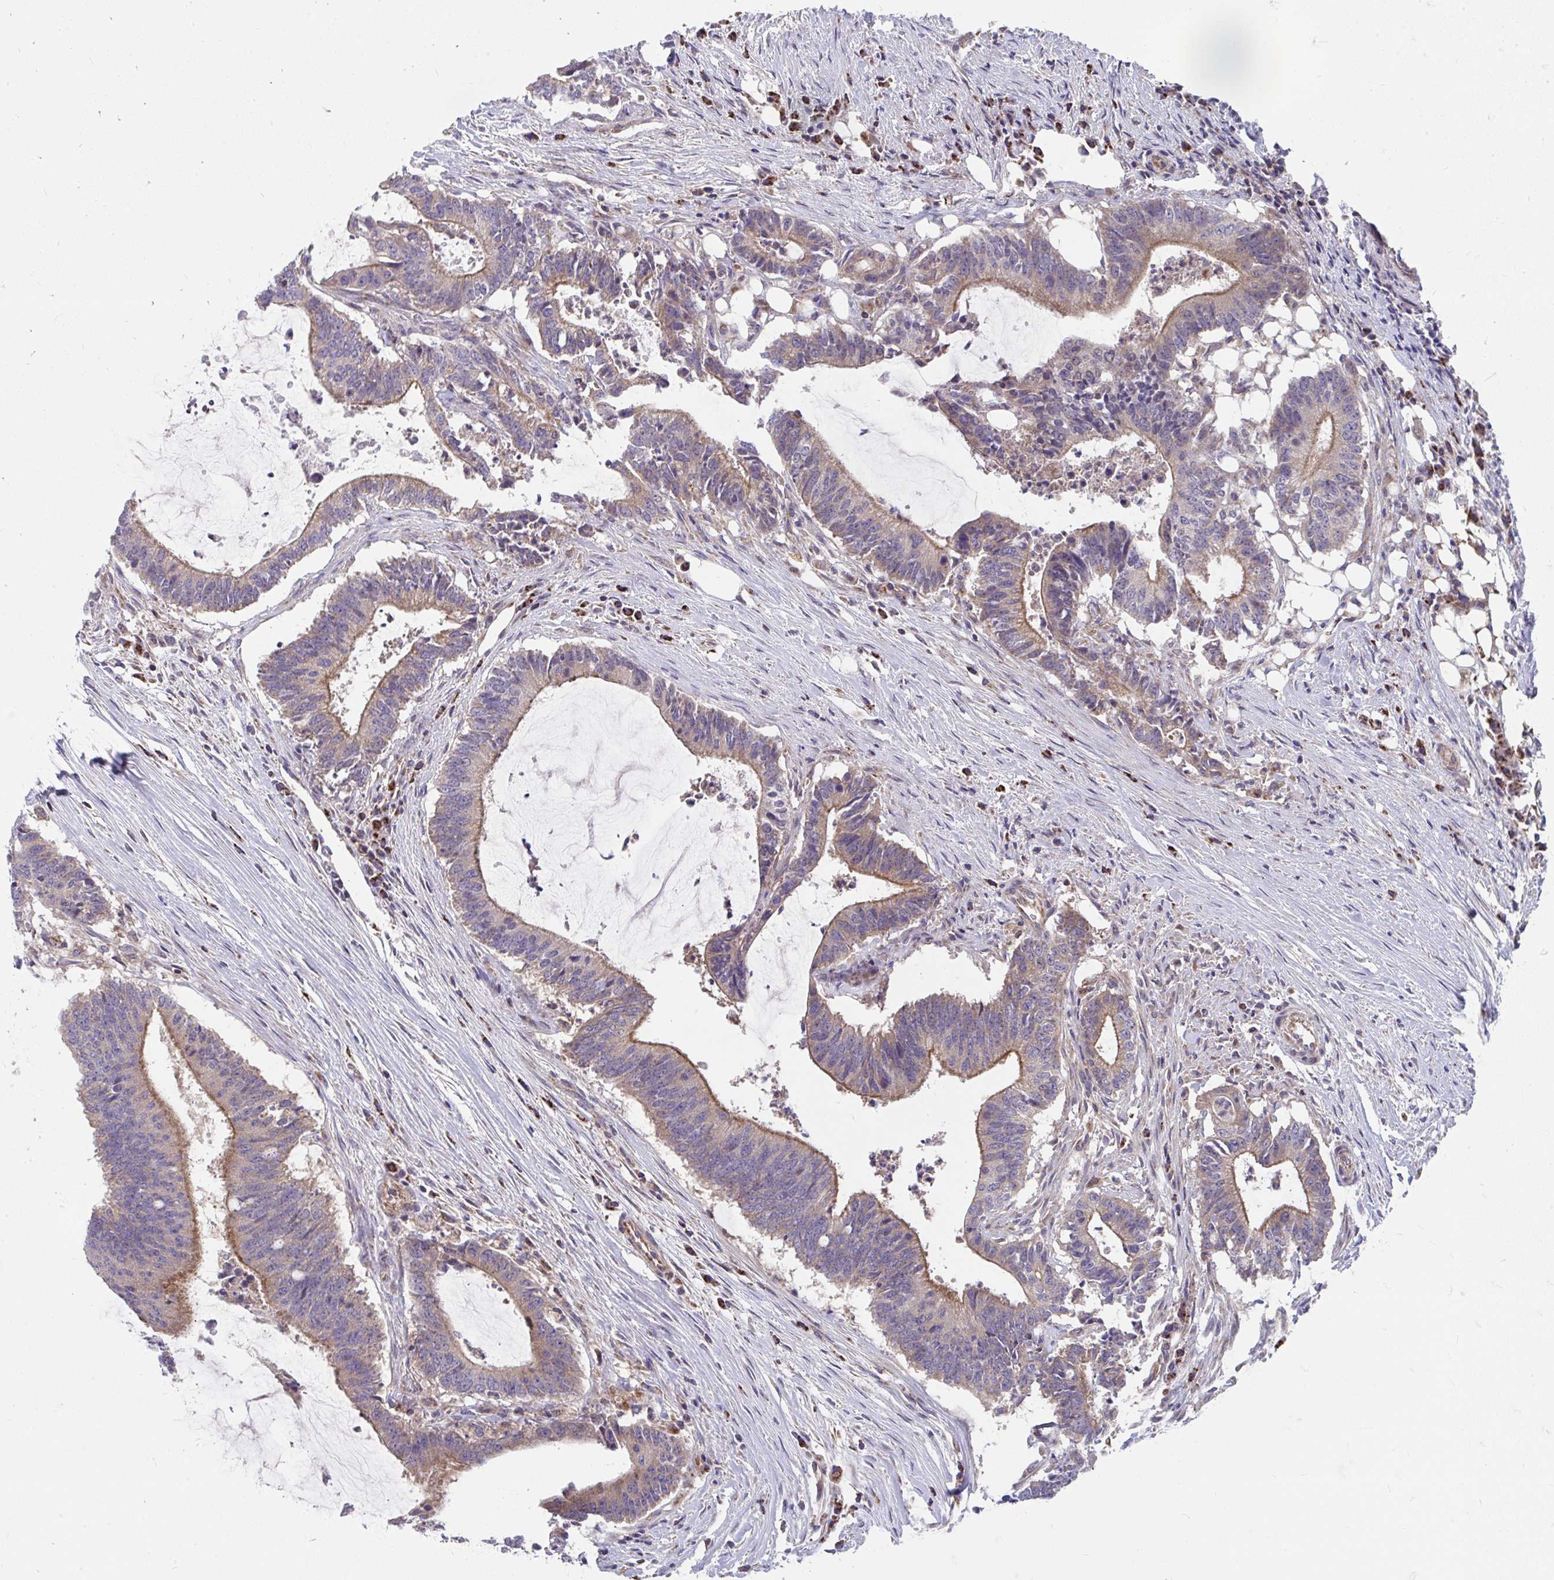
{"staining": {"intensity": "moderate", "quantity": ">75%", "location": "cytoplasmic/membranous"}, "tissue": "colorectal cancer", "cell_type": "Tumor cells", "image_type": "cancer", "snomed": [{"axis": "morphology", "description": "Adenocarcinoma, NOS"}, {"axis": "topography", "description": "Colon"}], "caption": "DAB immunohistochemical staining of adenocarcinoma (colorectal) demonstrates moderate cytoplasmic/membranous protein positivity in about >75% of tumor cells.", "gene": "FHIP1B", "patient": {"sex": "female", "age": 43}}